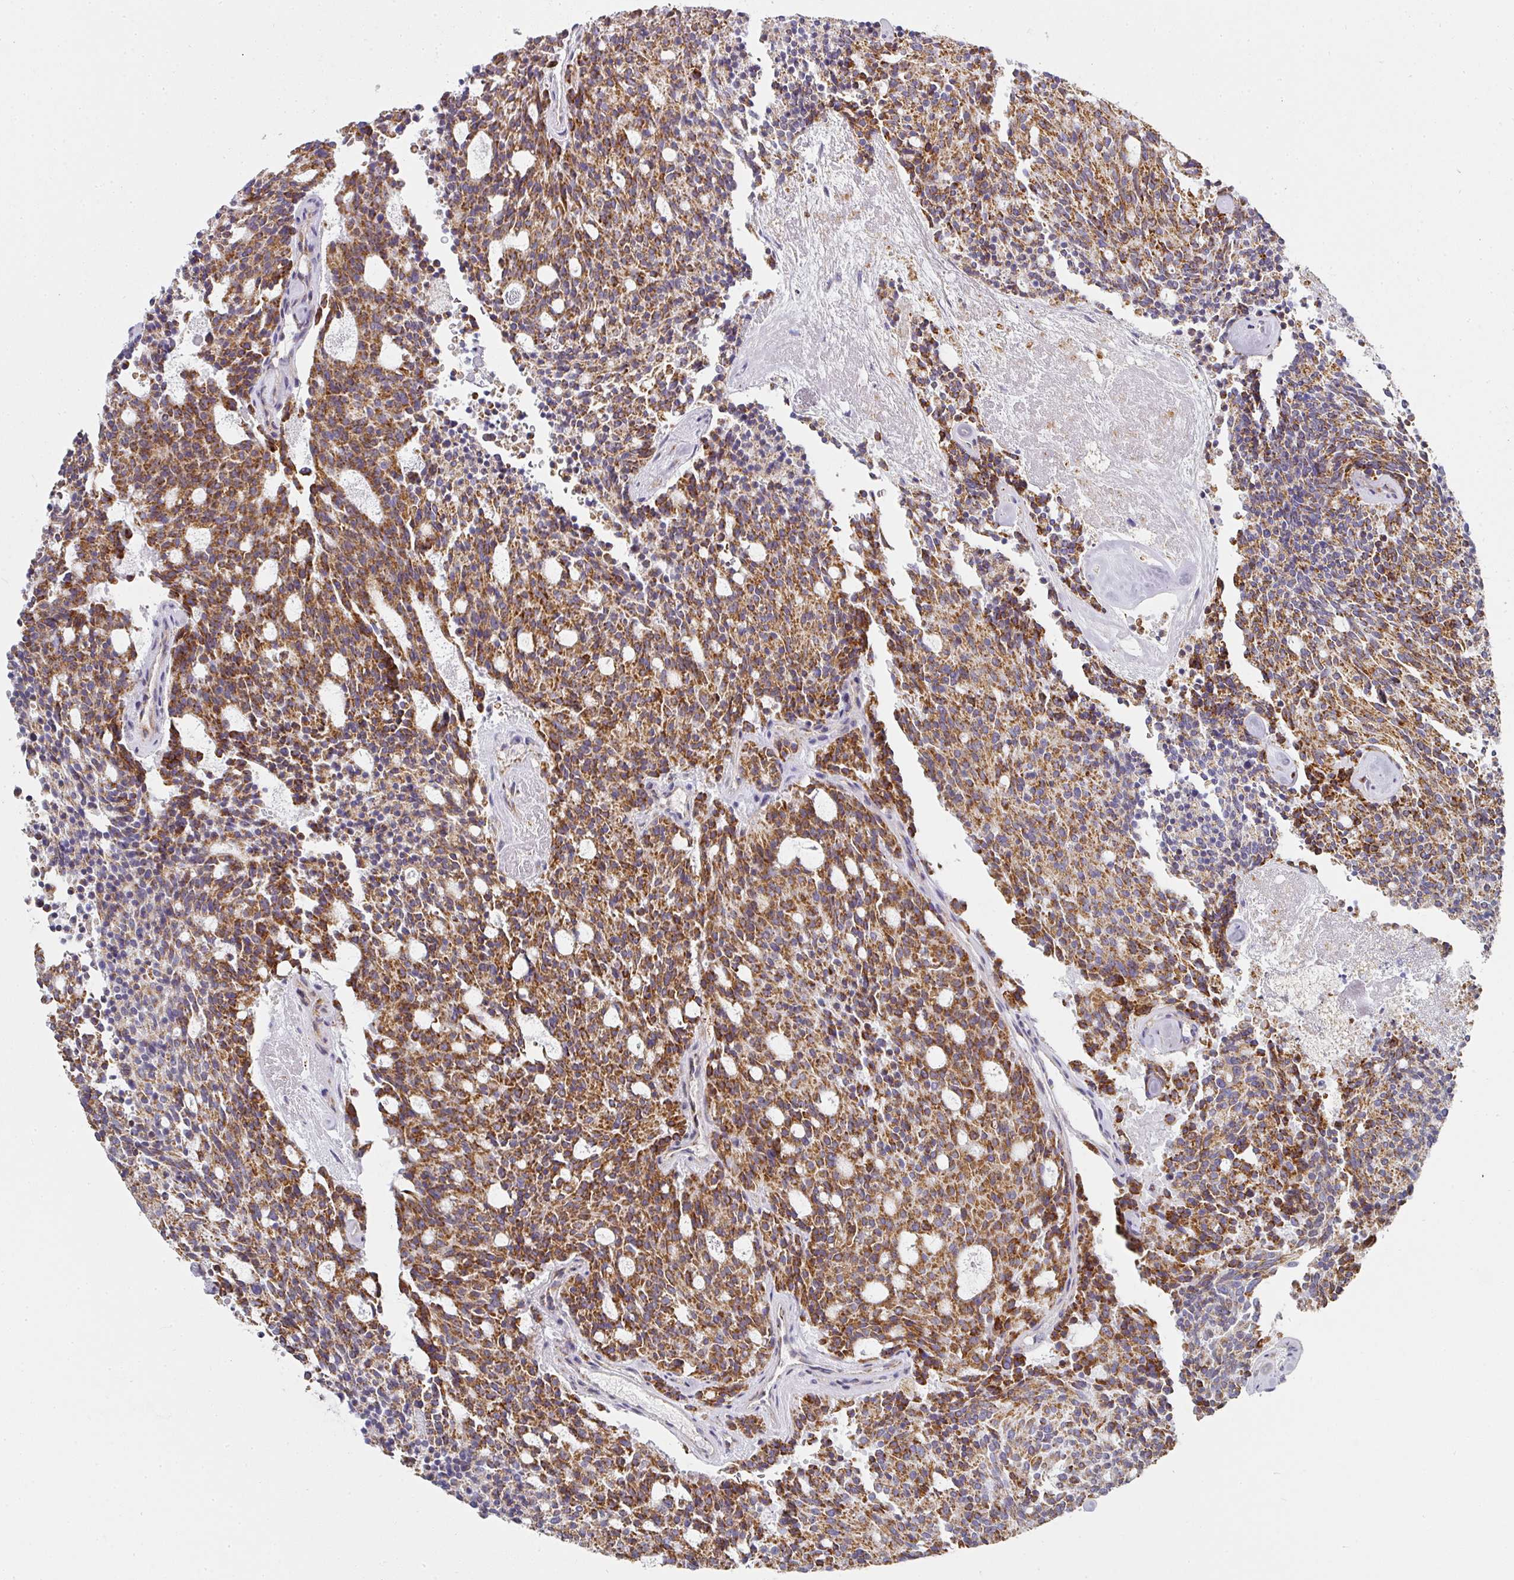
{"staining": {"intensity": "strong", "quantity": "25%-75%", "location": "cytoplasmic/membranous"}, "tissue": "carcinoid", "cell_type": "Tumor cells", "image_type": "cancer", "snomed": [{"axis": "morphology", "description": "Carcinoid, malignant, NOS"}, {"axis": "topography", "description": "Pancreas"}], "caption": "IHC of carcinoid exhibits high levels of strong cytoplasmic/membranous staining in approximately 25%-75% of tumor cells.", "gene": "UQCRFS1", "patient": {"sex": "female", "age": 54}}